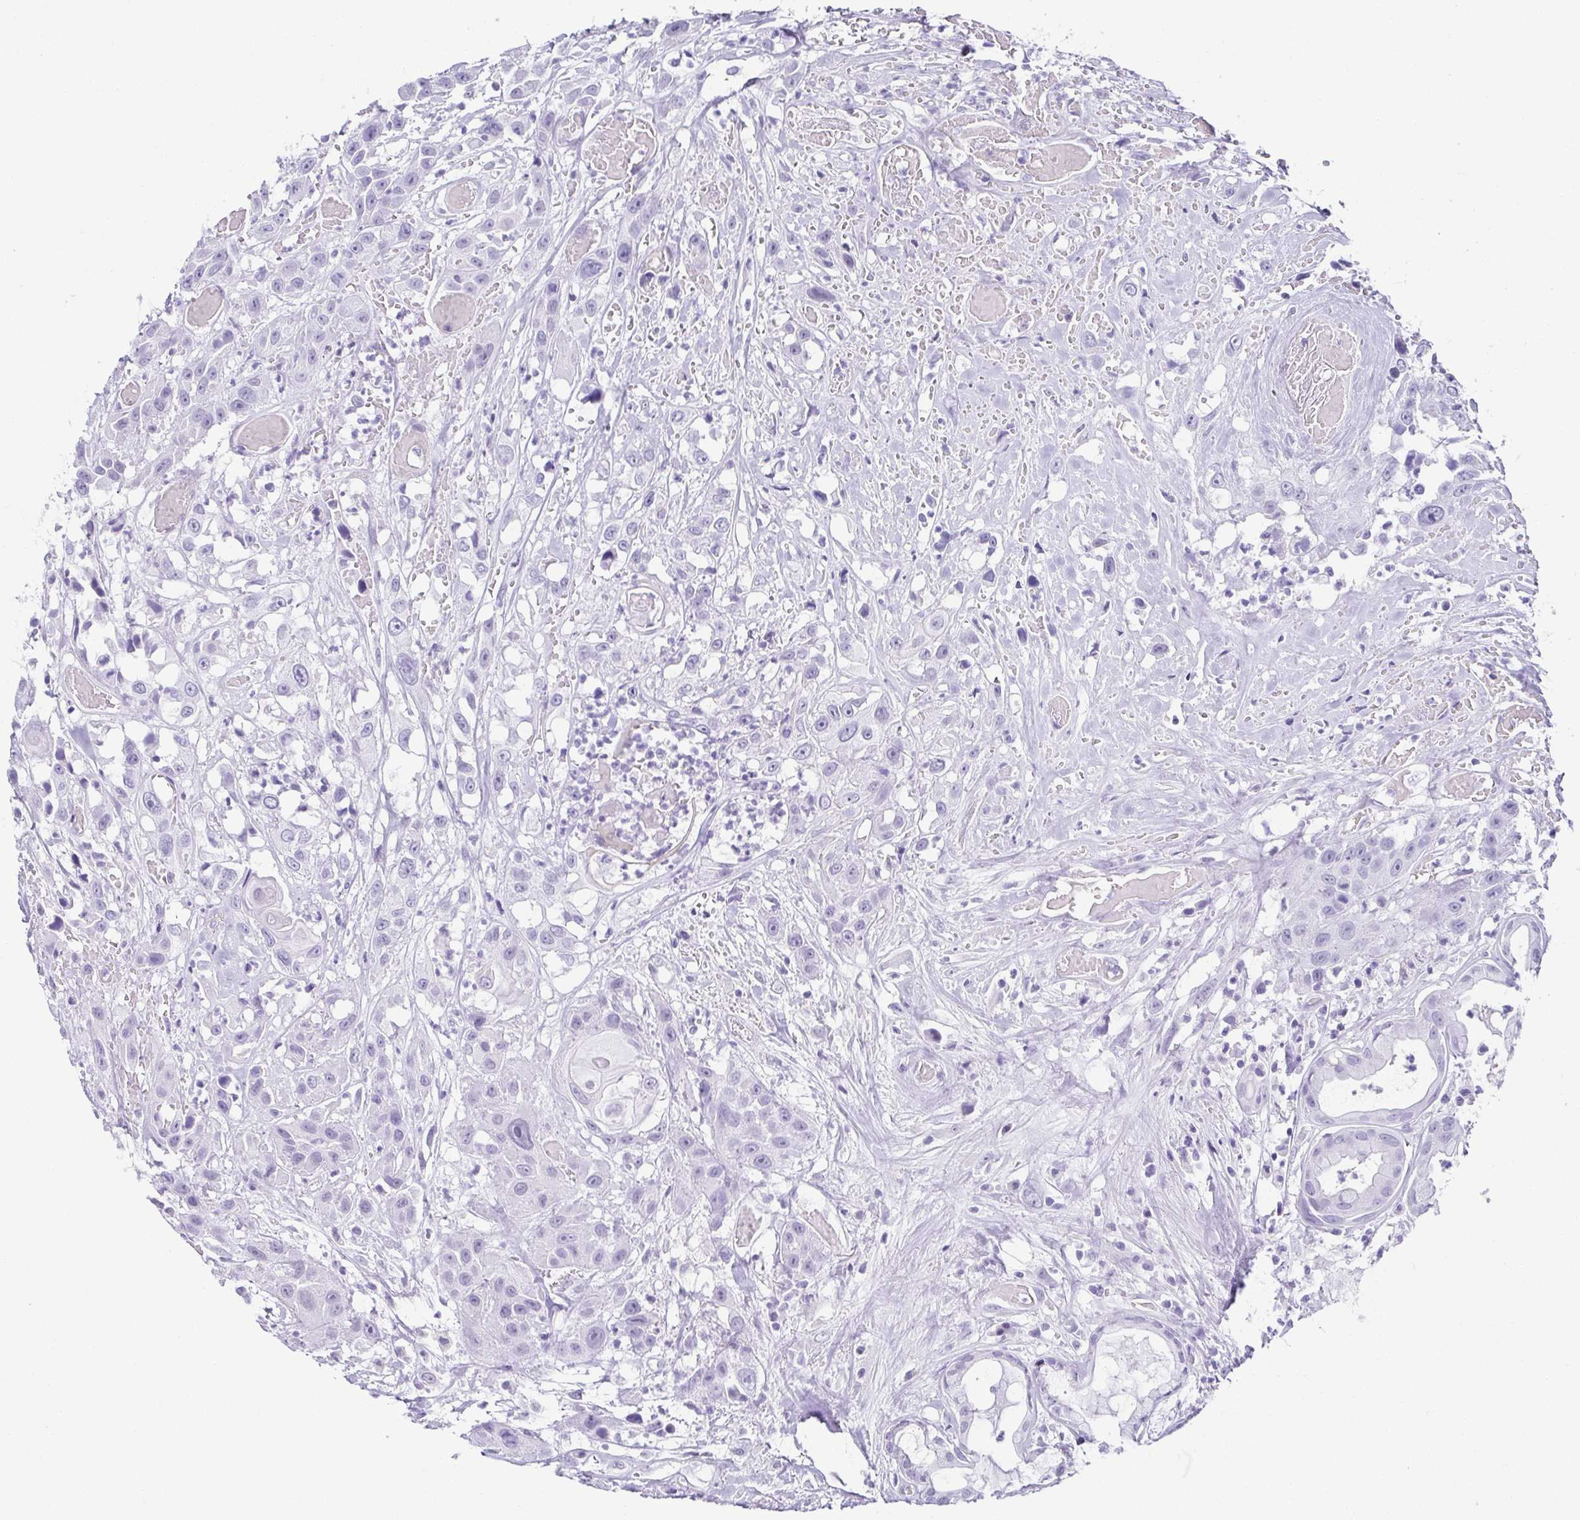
{"staining": {"intensity": "negative", "quantity": "none", "location": "none"}, "tissue": "head and neck cancer", "cell_type": "Tumor cells", "image_type": "cancer", "snomed": [{"axis": "morphology", "description": "Squamous cell carcinoma, NOS"}, {"axis": "topography", "description": "Head-Neck"}], "caption": "There is no significant expression in tumor cells of head and neck squamous cell carcinoma. Brightfield microscopy of immunohistochemistry (IHC) stained with DAB (brown) and hematoxylin (blue), captured at high magnification.", "gene": "ESX1", "patient": {"sex": "male", "age": 57}}